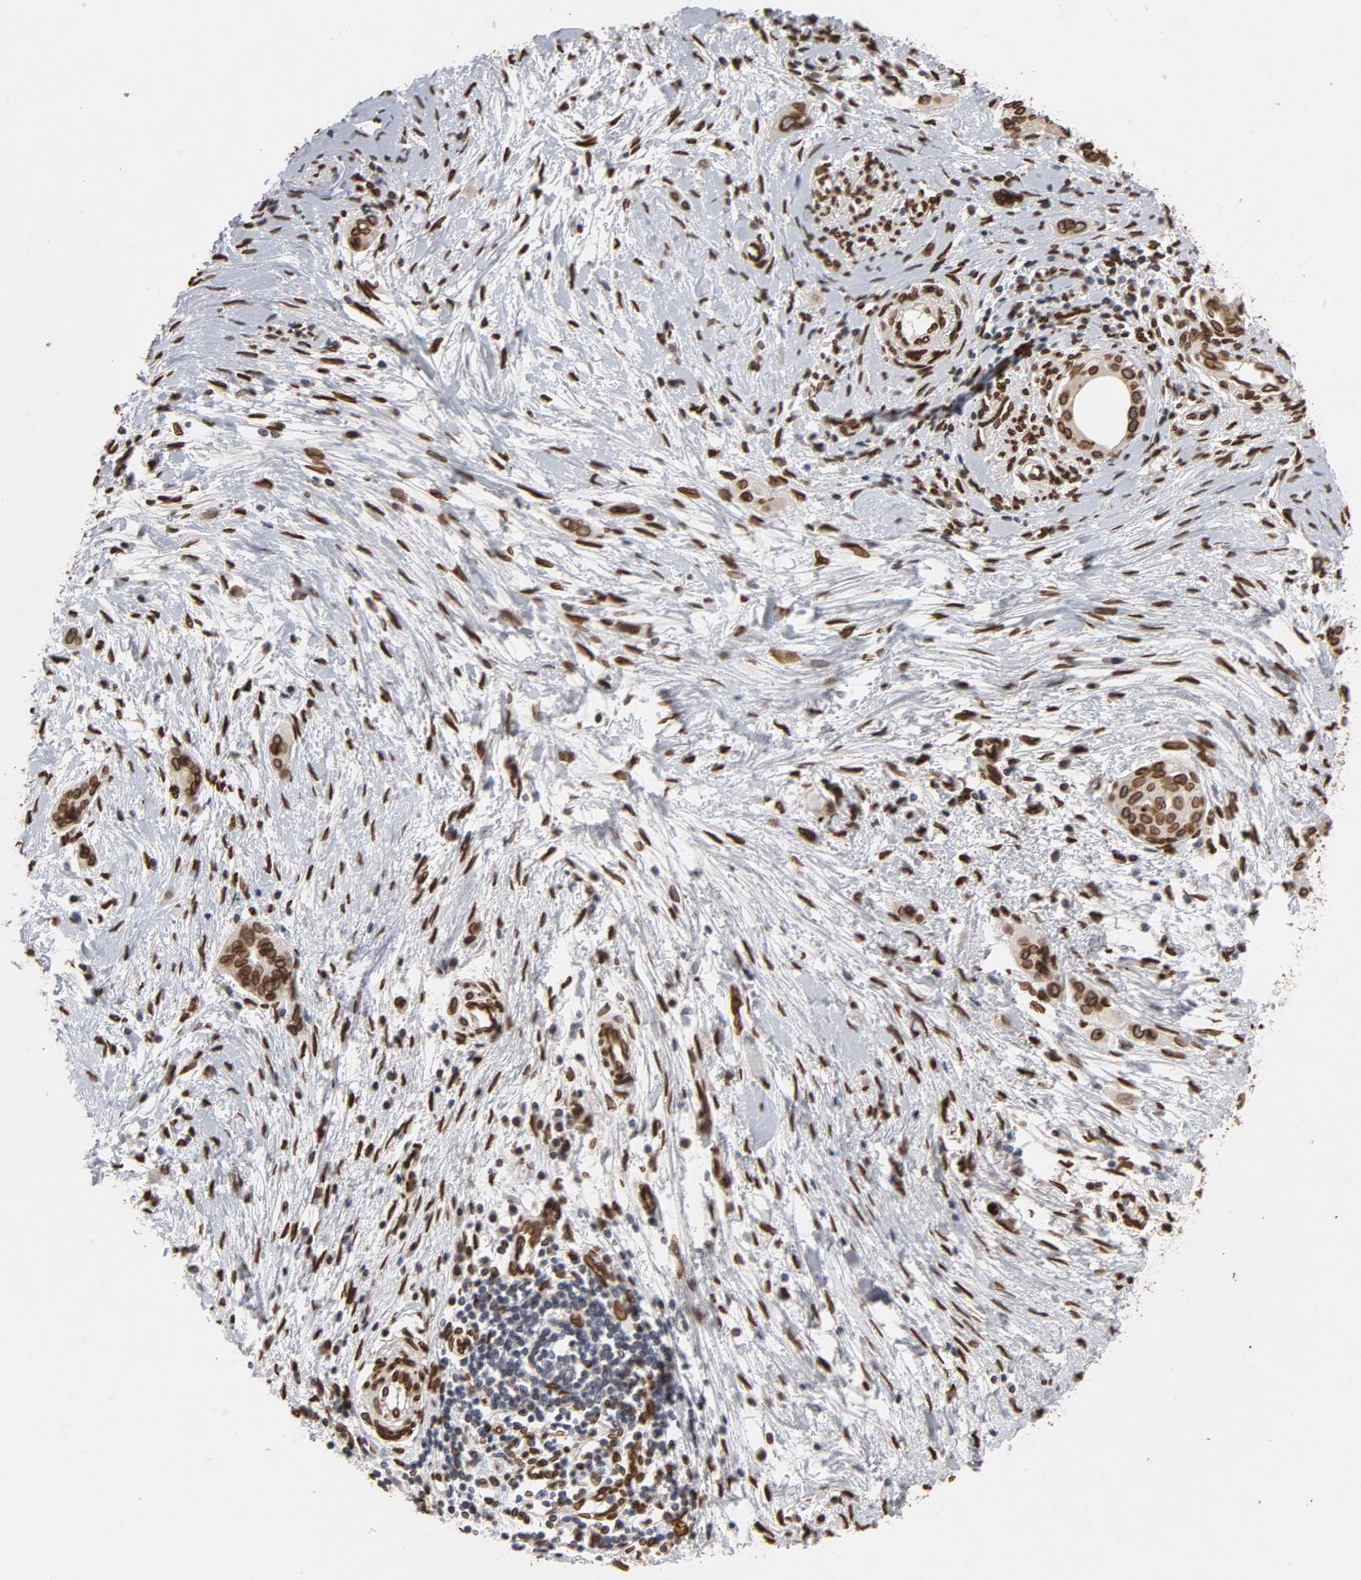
{"staining": {"intensity": "strong", "quantity": ">75%", "location": "cytoplasmic/membranous,nuclear"}, "tissue": "pancreatic cancer", "cell_type": "Tumor cells", "image_type": "cancer", "snomed": [{"axis": "morphology", "description": "Adenocarcinoma, NOS"}, {"axis": "topography", "description": "Pancreas"}], "caption": "IHC histopathology image of human pancreatic adenocarcinoma stained for a protein (brown), which displays high levels of strong cytoplasmic/membranous and nuclear staining in about >75% of tumor cells.", "gene": "LMNA", "patient": {"sex": "female", "age": 60}}